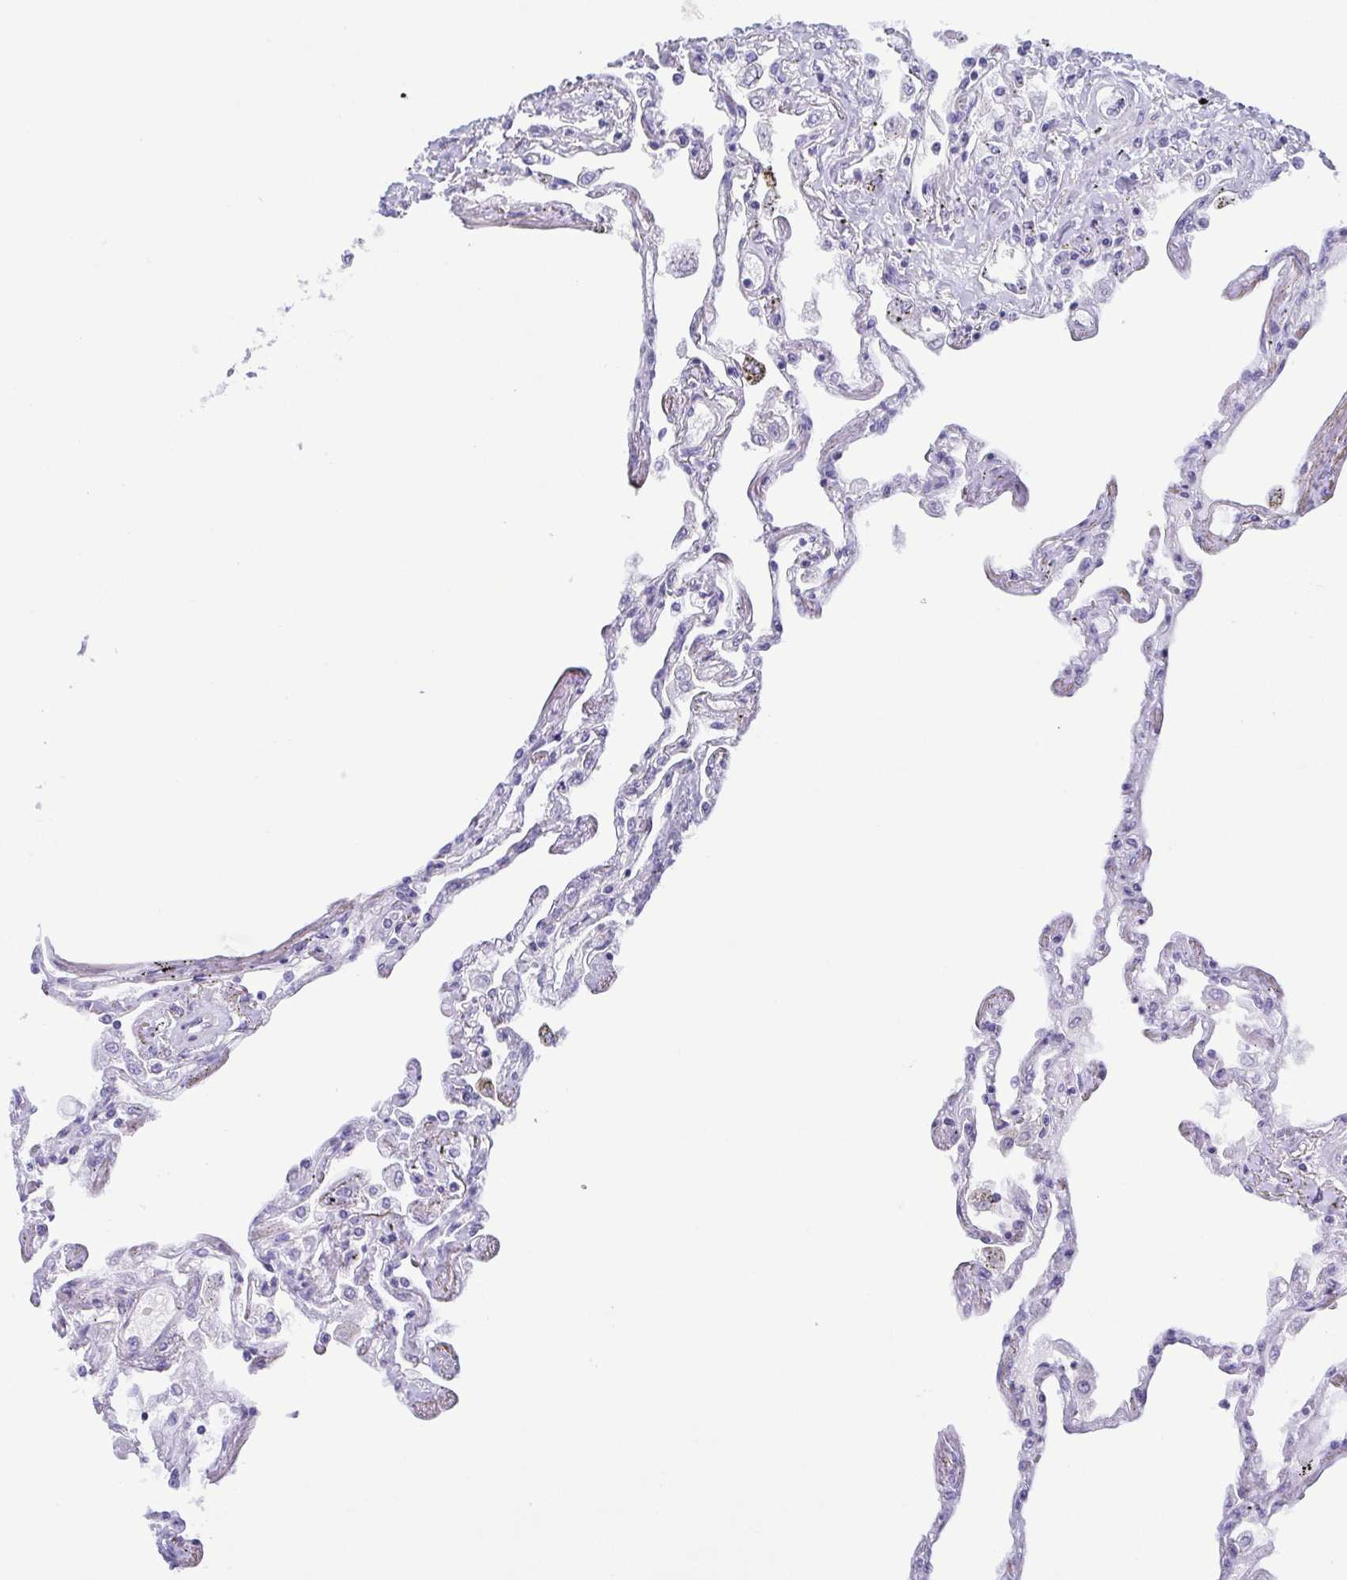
{"staining": {"intensity": "weak", "quantity": "<25%", "location": "nuclear"}, "tissue": "lung", "cell_type": "Alveolar cells", "image_type": "normal", "snomed": [{"axis": "morphology", "description": "Normal tissue, NOS"}, {"axis": "morphology", "description": "Adenocarcinoma, NOS"}, {"axis": "topography", "description": "Cartilage tissue"}, {"axis": "topography", "description": "Lung"}], "caption": "This micrograph is of unremarkable lung stained with immunohistochemistry (IHC) to label a protein in brown with the nuclei are counter-stained blue. There is no expression in alveolar cells.", "gene": "BZW1", "patient": {"sex": "female", "age": 67}}